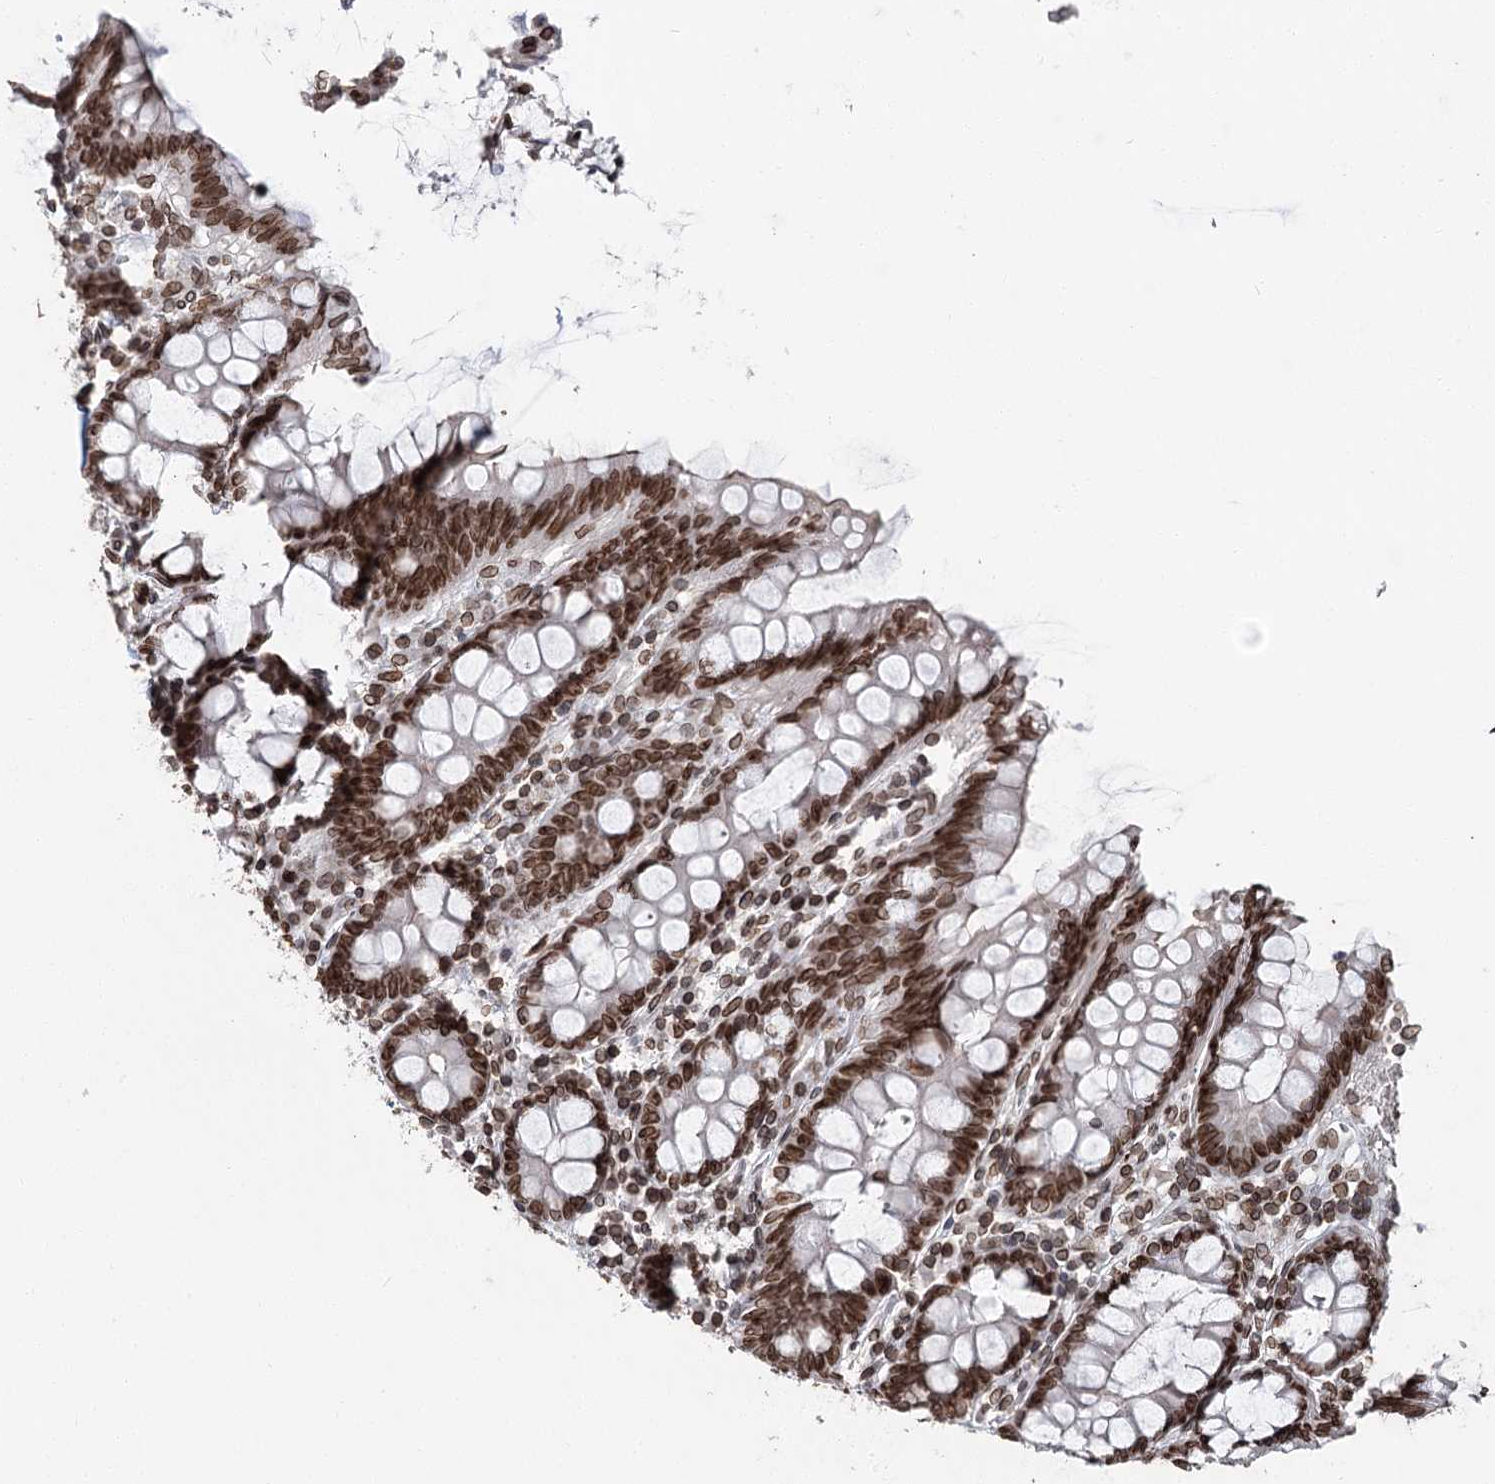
{"staining": {"intensity": "moderate", "quantity": ">75%", "location": "nuclear"}, "tissue": "colon", "cell_type": "Endothelial cells", "image_type": "normal", "snomed": [{"axis": "morphology", "description": "Normal tissue, NOS"}, {"axis": "topography", "description": "Colon"}], "caption": "Immunohistochemical staining of benign colon exhibits medium levels of moderate nuclear expression in about >75% of endothelial cells. (Brightfield microscopy of DAB IHC at high magnification).", "gene": "KIAA0930", "patient": {"sex": "female", "age": 79}}